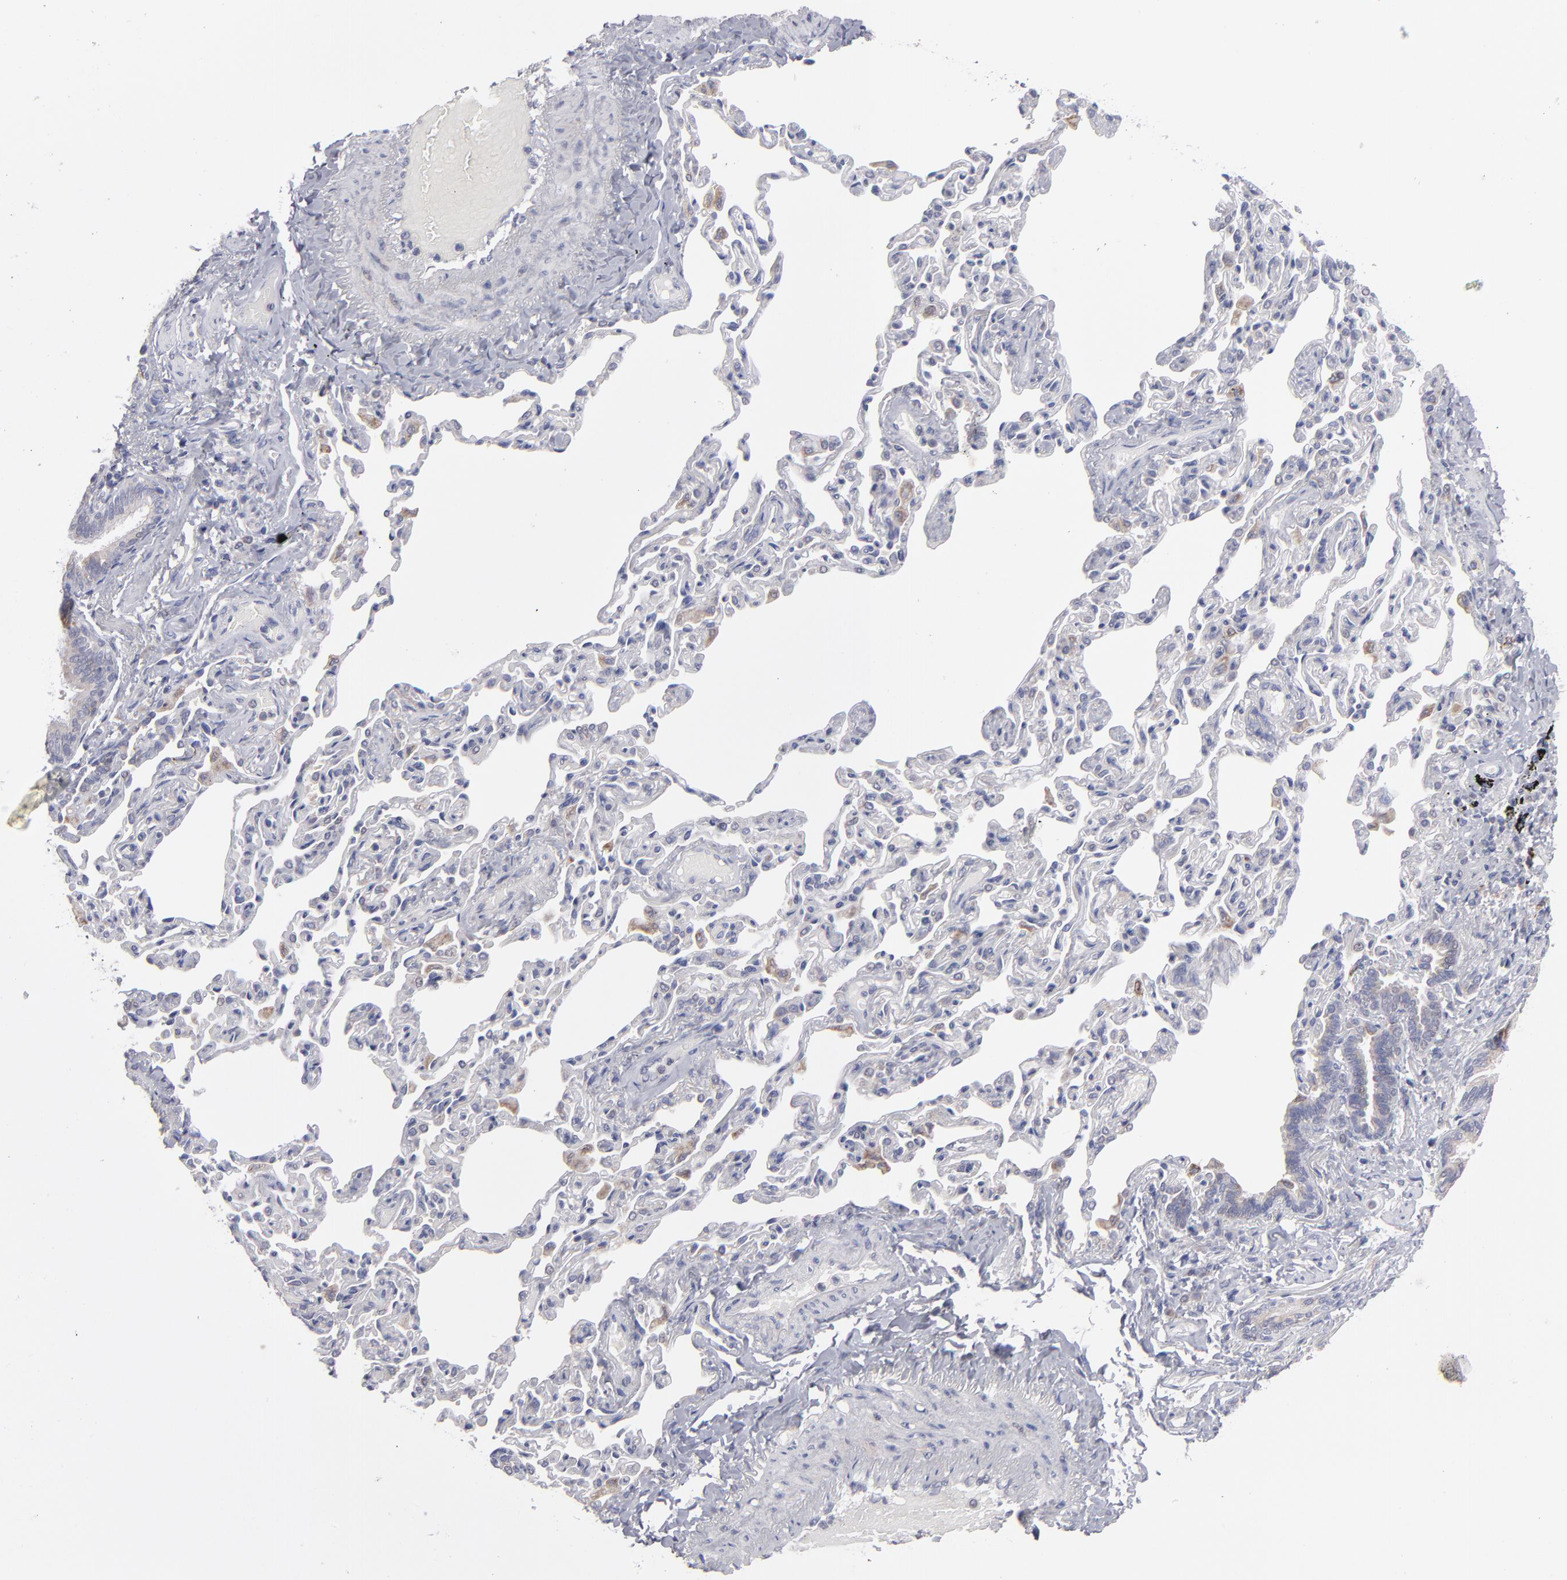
{"staining": {"intensity": "weak", "quantity": ">75%", "location": "cytoplasmic/membranous"}, "tissue": "bronchus", "cell_type": "Respiratory epithelial cells", "image_type": "normal", "snomed": [{"axis": "morphology", "description": "Normal tissue, NOS"}, {"axis": "topography", "description": "Lung"}], "caption": "Protein positivity by IHC reveals weak cytoplasmic/membranous expression in about >75% of respiratory epithelial cells in unremarkable bronchus. Using DAB (3,3'-diaminobenzidine) (brown) and hematoxylin (blue) stains, captured at high magnification using brightfield microscopy.", "gene": "HCCS", "patient": {"sex": "male", "age": 64}}